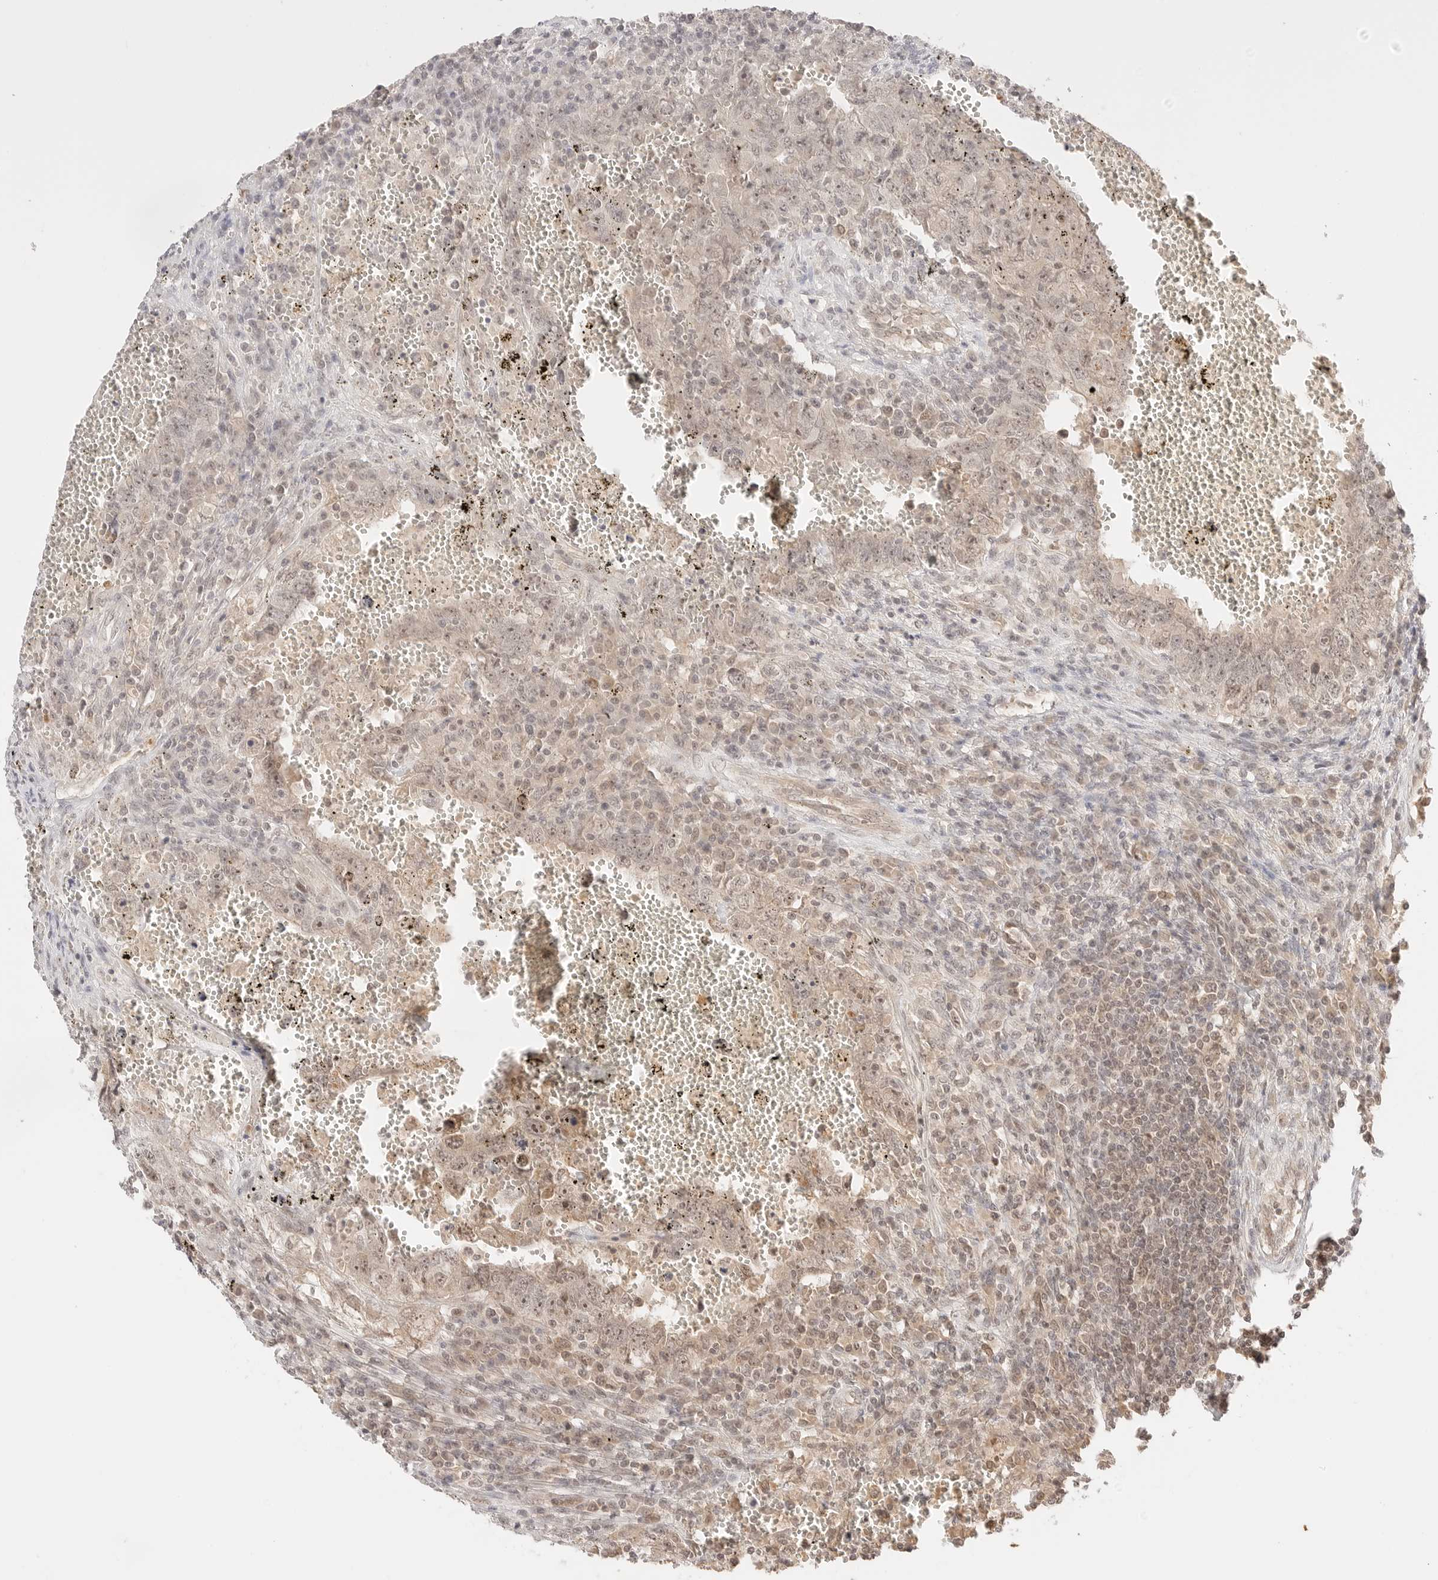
{"staining": {"intensity": "weak", "quantity": ">75%", "location": "nuclear"}, "tissue": "testis cancer", "cell_type": "Tumor cells", "image_type": "cancer", "snomed": [{"axis": "morphology", "description": "Carcinoma, Embryonal, NOS"}, {"axis": "topography", "description": "Testis"}], "caption": "A histopathology image showing weak nuclear positivity in about >75% of tumor cells in embryonal carcinoma (testis), as visualized by brown immunohistochemical staining.", "gene": "RPS6KL1", "patient": {"sex": "male", "age": 26}}